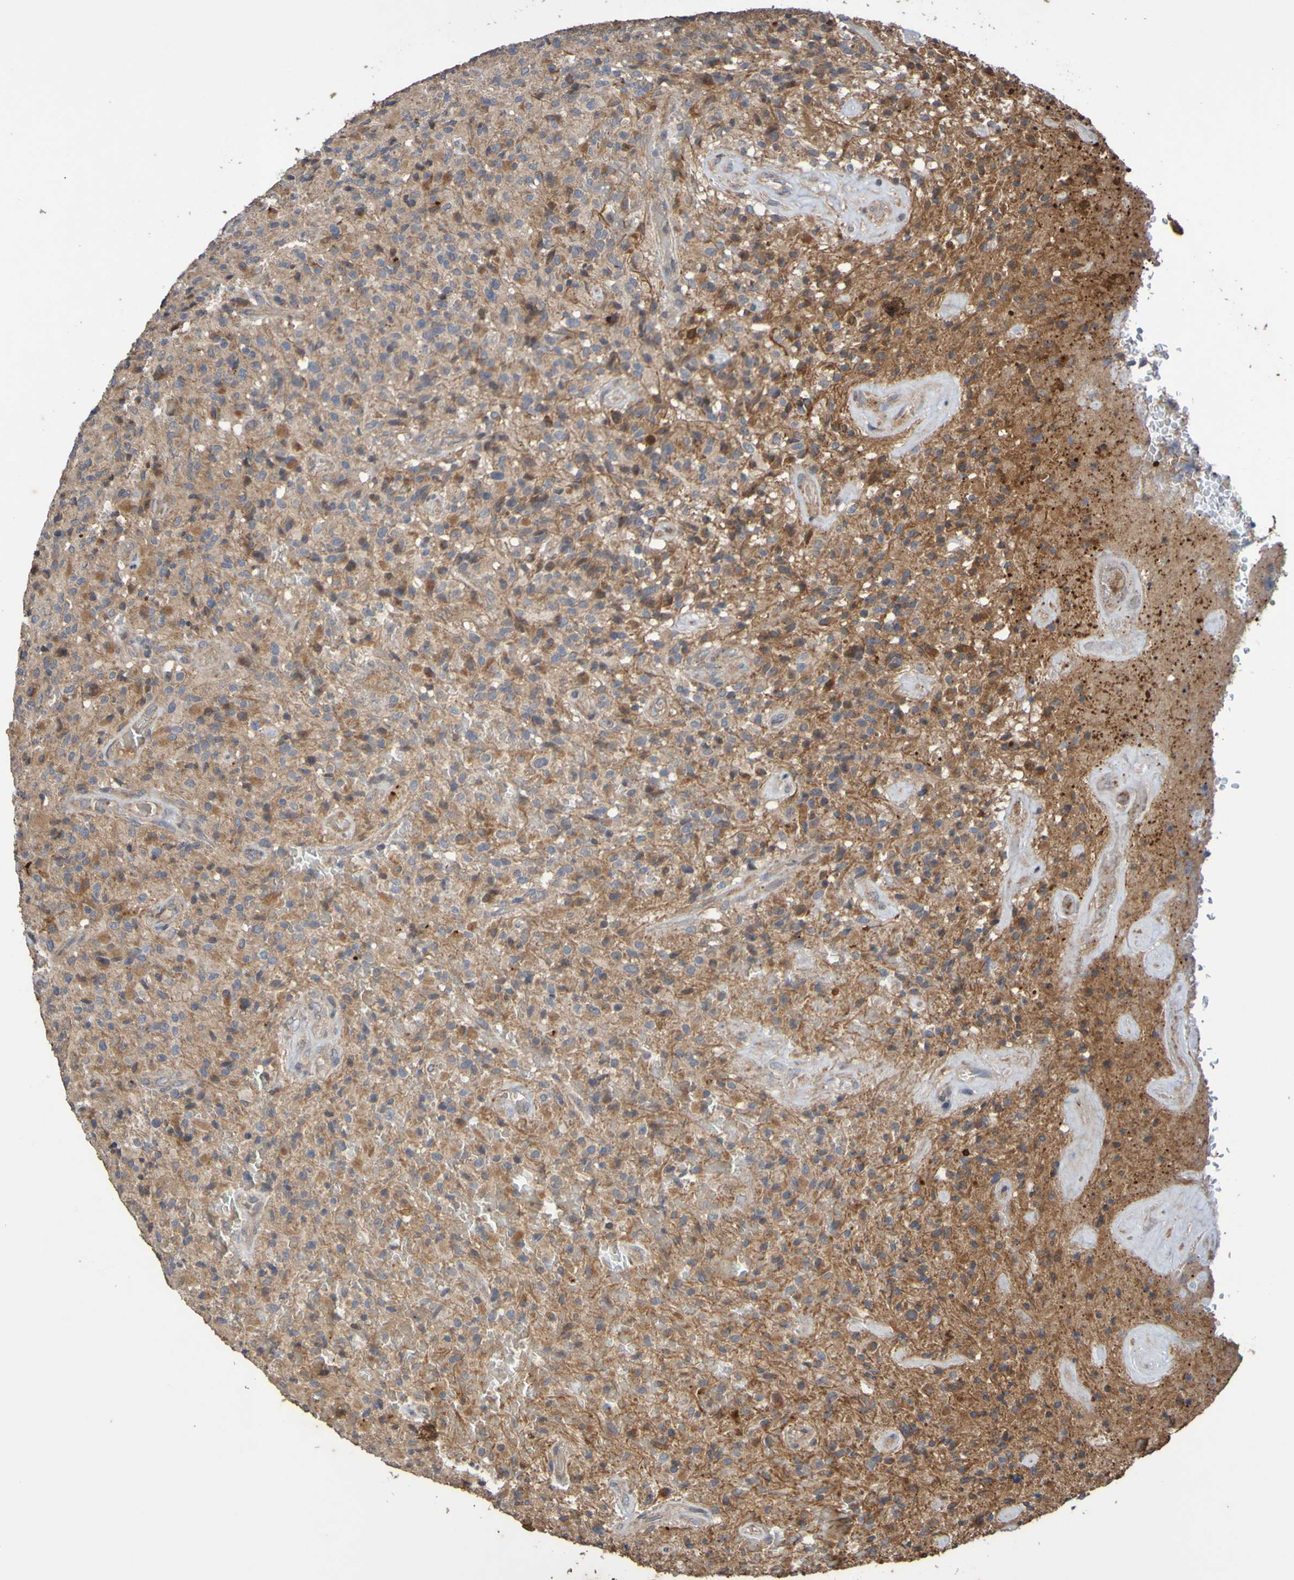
{"staining": {"intensity": "moderate", "quantity": ">75%", "location": "cytoplasmic/membranous"}, "tissue": "glioma", "cell_type": "Tumor cells", "image_type": "cancer", "snomed": [{"axis": "morphology", "description": "Glioma, malignant, High grade"}, {"axis": "topography", "description": "Brain"}], "caption": "About >75% of tumor cells in glioma display moderate cytoplasmic/membranous protein positivity as visualized by brown immunohistochemical staining.", "gene": "UCN", "patient": {"sex": "male", "age": 71}}